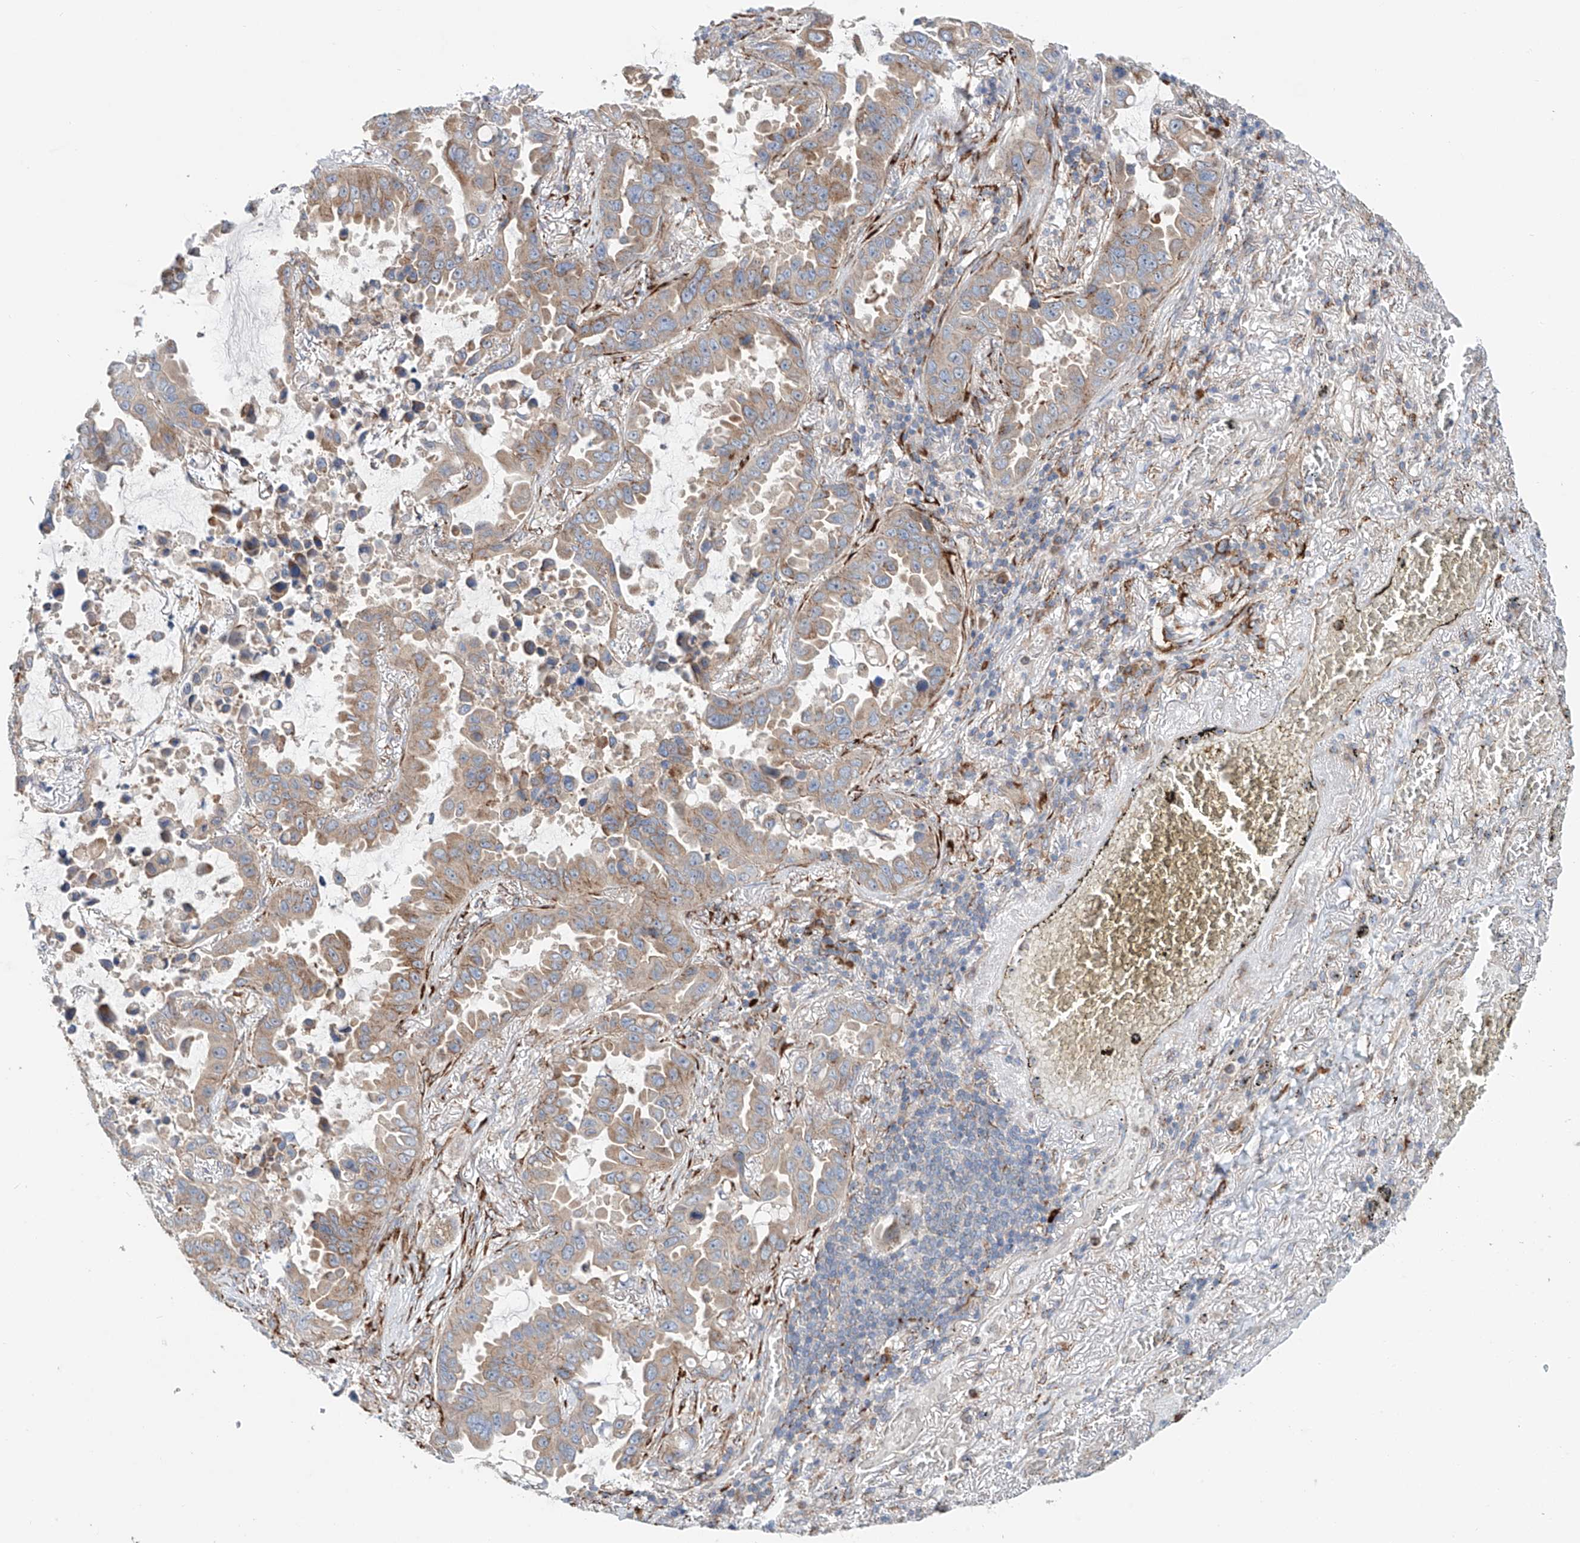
{"staining": {"intensity": "weak", "quantity": ">75%", "location": "cytoplasmic/membranous"}, "tissue": "lung cancer", "cell_type": "Tumor cells", "image_type": "cancer", "snomed": [{"axis": "morphology", "description": "Adenocarcinoma, NOS"}, {"axis": "topography", "description": "Lung"}], "caption": "Lung adenocarcinoma stained for a protein exhibits weak cytoplasmic/membranous positivity in tumor cells.", "gene": "SNAP29", "patient": {"sex": "male", "age": 64}}